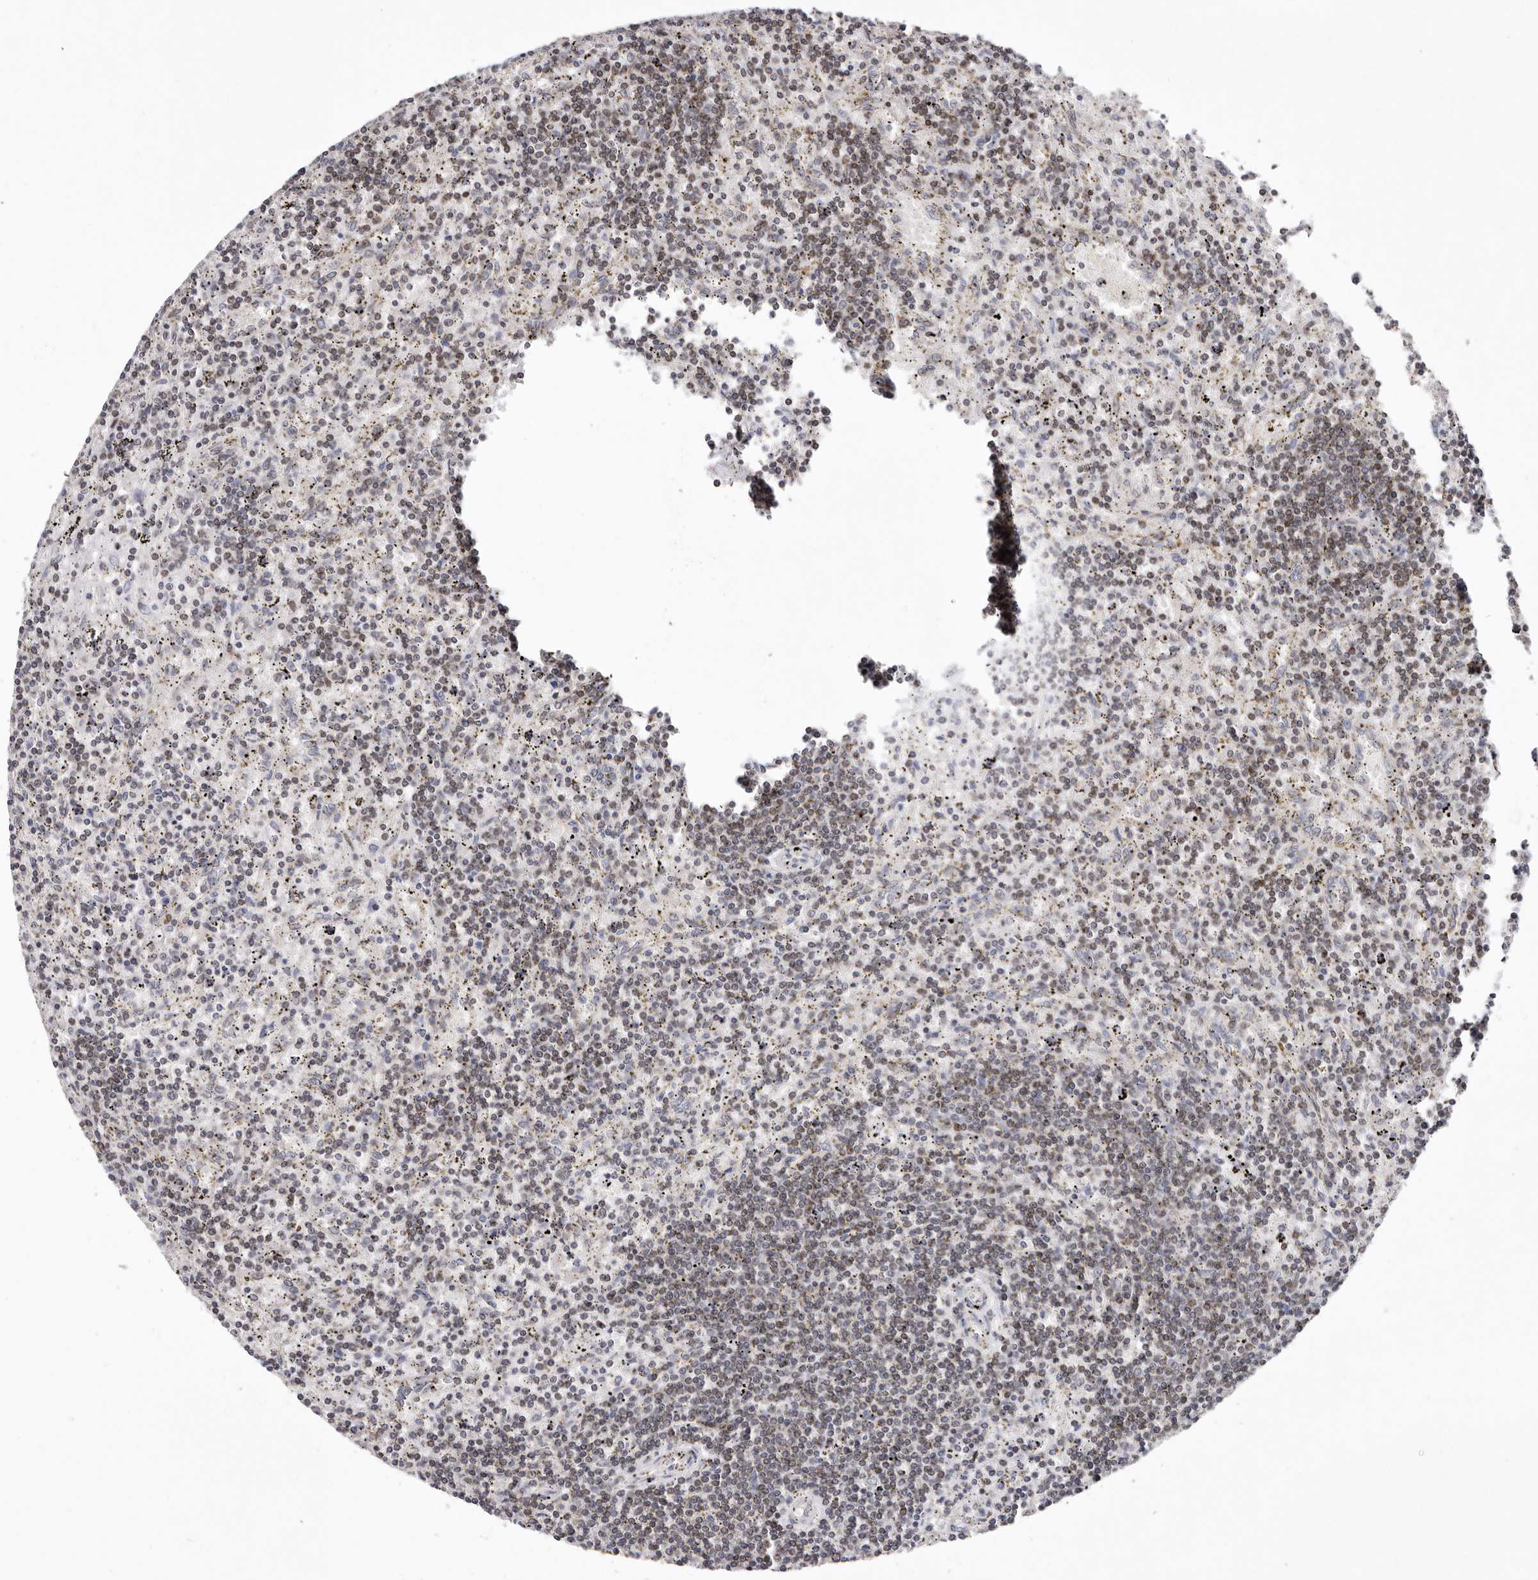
{"staining": {"intensity": "weak", "quantity": "25%-75%", "location": "cytoplasmic/membranous"}, "tissue": "lymphoma", "cell_type": "Tumor cells", "image_type": "cancer", "snomed": [{"axis": "morphology", "description": "Malignant lymphoma, non-Hodgkin's type, Low grade"}, {"axis": "topography", "description": "Spleen"}], "caption": "The image demonstrates immunohistochemical staining of lymphoma. There is weak cytoplasmic/membranous expression is identified in about 25%-75% of tumor cells.", "gene": "TIMM17B", "patient": {"sex": "male", "age": 76}}